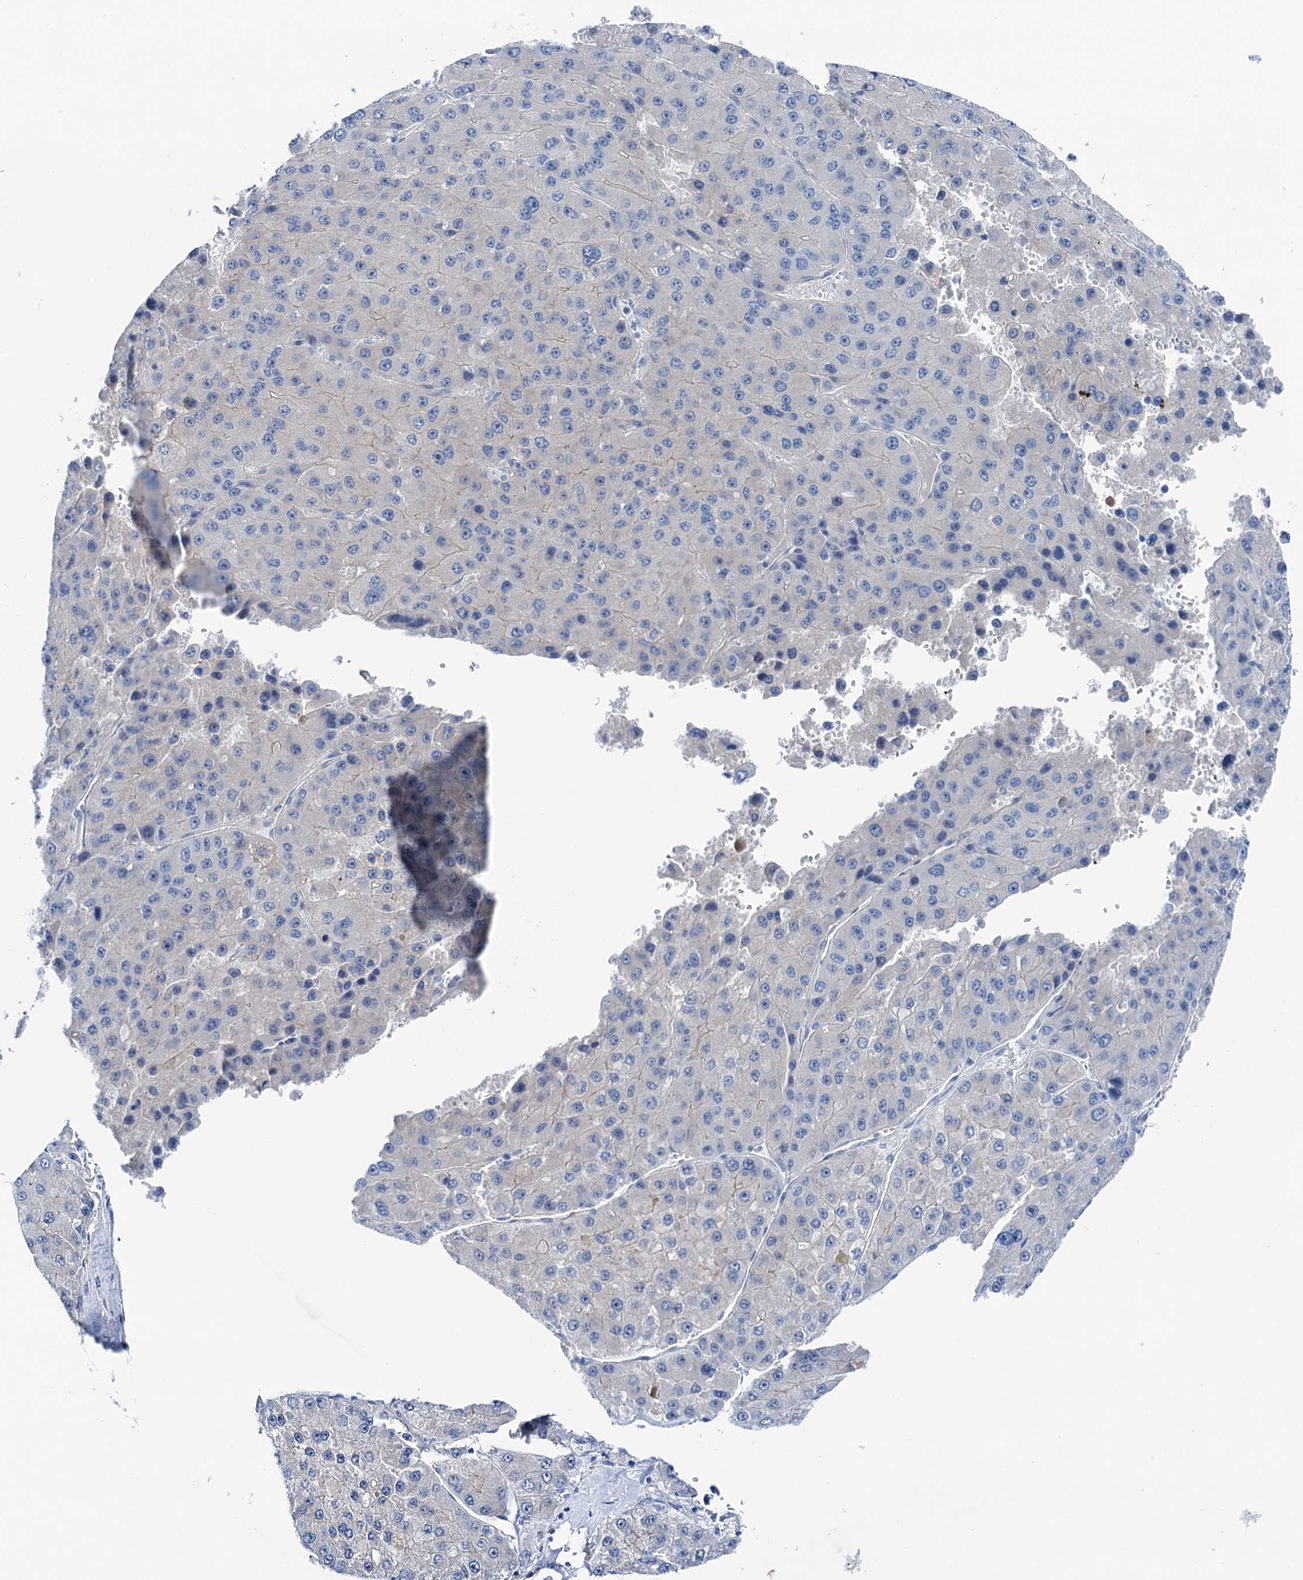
{"staining": {"intensity": "negative", "quantity": "none", "location": "none"}, "tissue": "liver cancer", "cell_type": "Tumor cells", "image_type": "cancer", "snomed": [{"axis": "morphology", "description": "Carcinoma, Hepatocellular, NOS"}, {"axis": "topography", "description": "Liver"}], "caption": "Immunohistochemistry (IHC) micrograph of neoplastic tissue: hepatocellular carcinoma (liver) stained with DAB (3,3'-diaminobenzidine) exhibits no significant protein positivity in tumor cells.", "gene": "SHROOM1", "patient": {"sex": "female", "age": 73}}